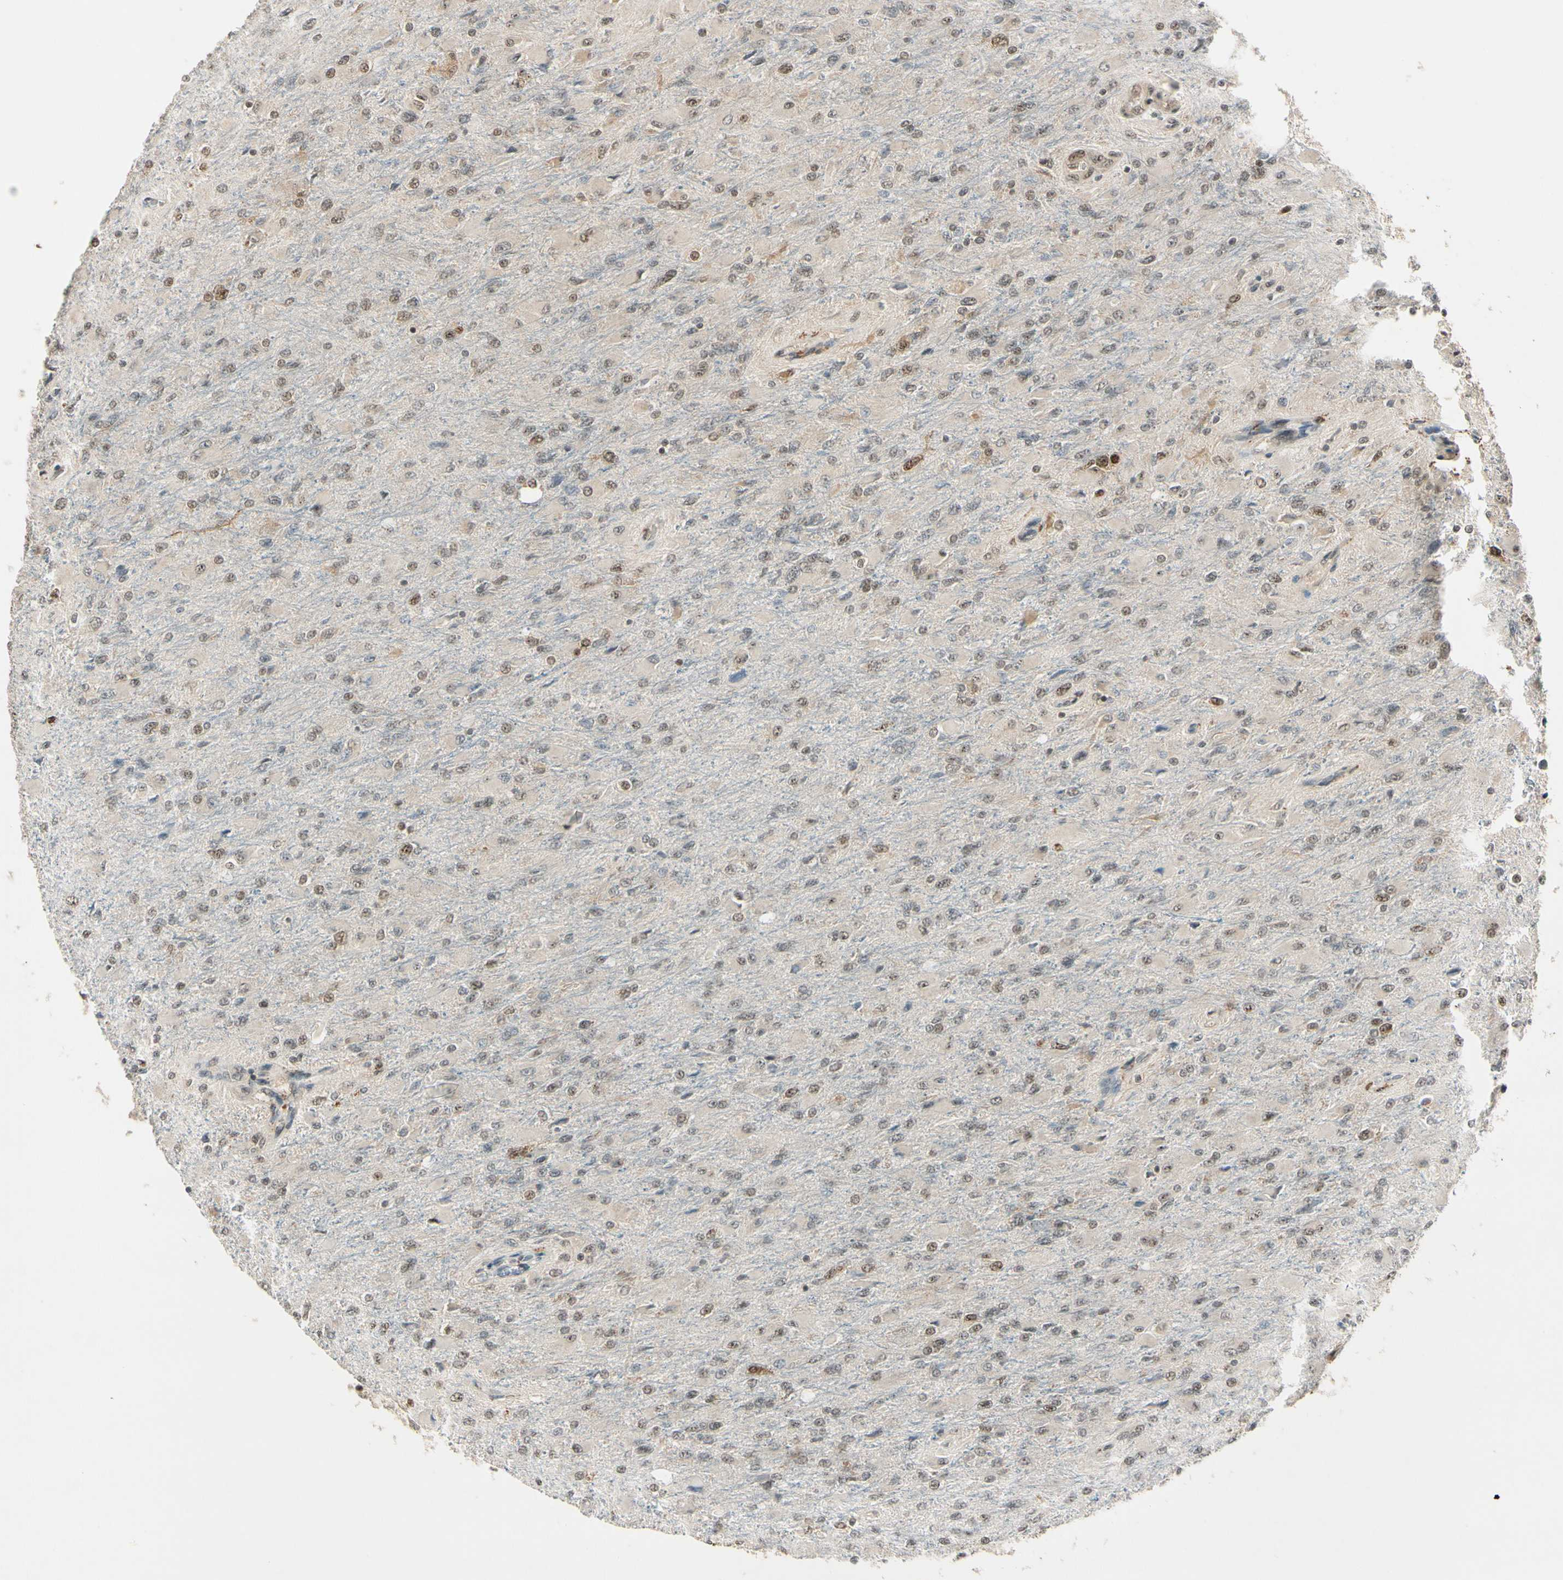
{"staining": {"intensity": "weak", "quantity": ">75%", "location": "cytoplasmic/membranous,nuclear"}, "tissue": "glioma", "cell_type": "Tumor cells", "image_type": "cancer", "snomed": [{"axis": "morphology", "description": "Glioma, malignant, High grade"}, {"axis": "topography", "description": "Cerebral cortex"}], "caption": "Protein analysis of glioma tissue demonstrates weak cytoplasmic/membranous and nuclear staining in approximately >75% of tumor cells.", "gene": "MCPH1", "patient": {"sex": "female", "age": 36}}